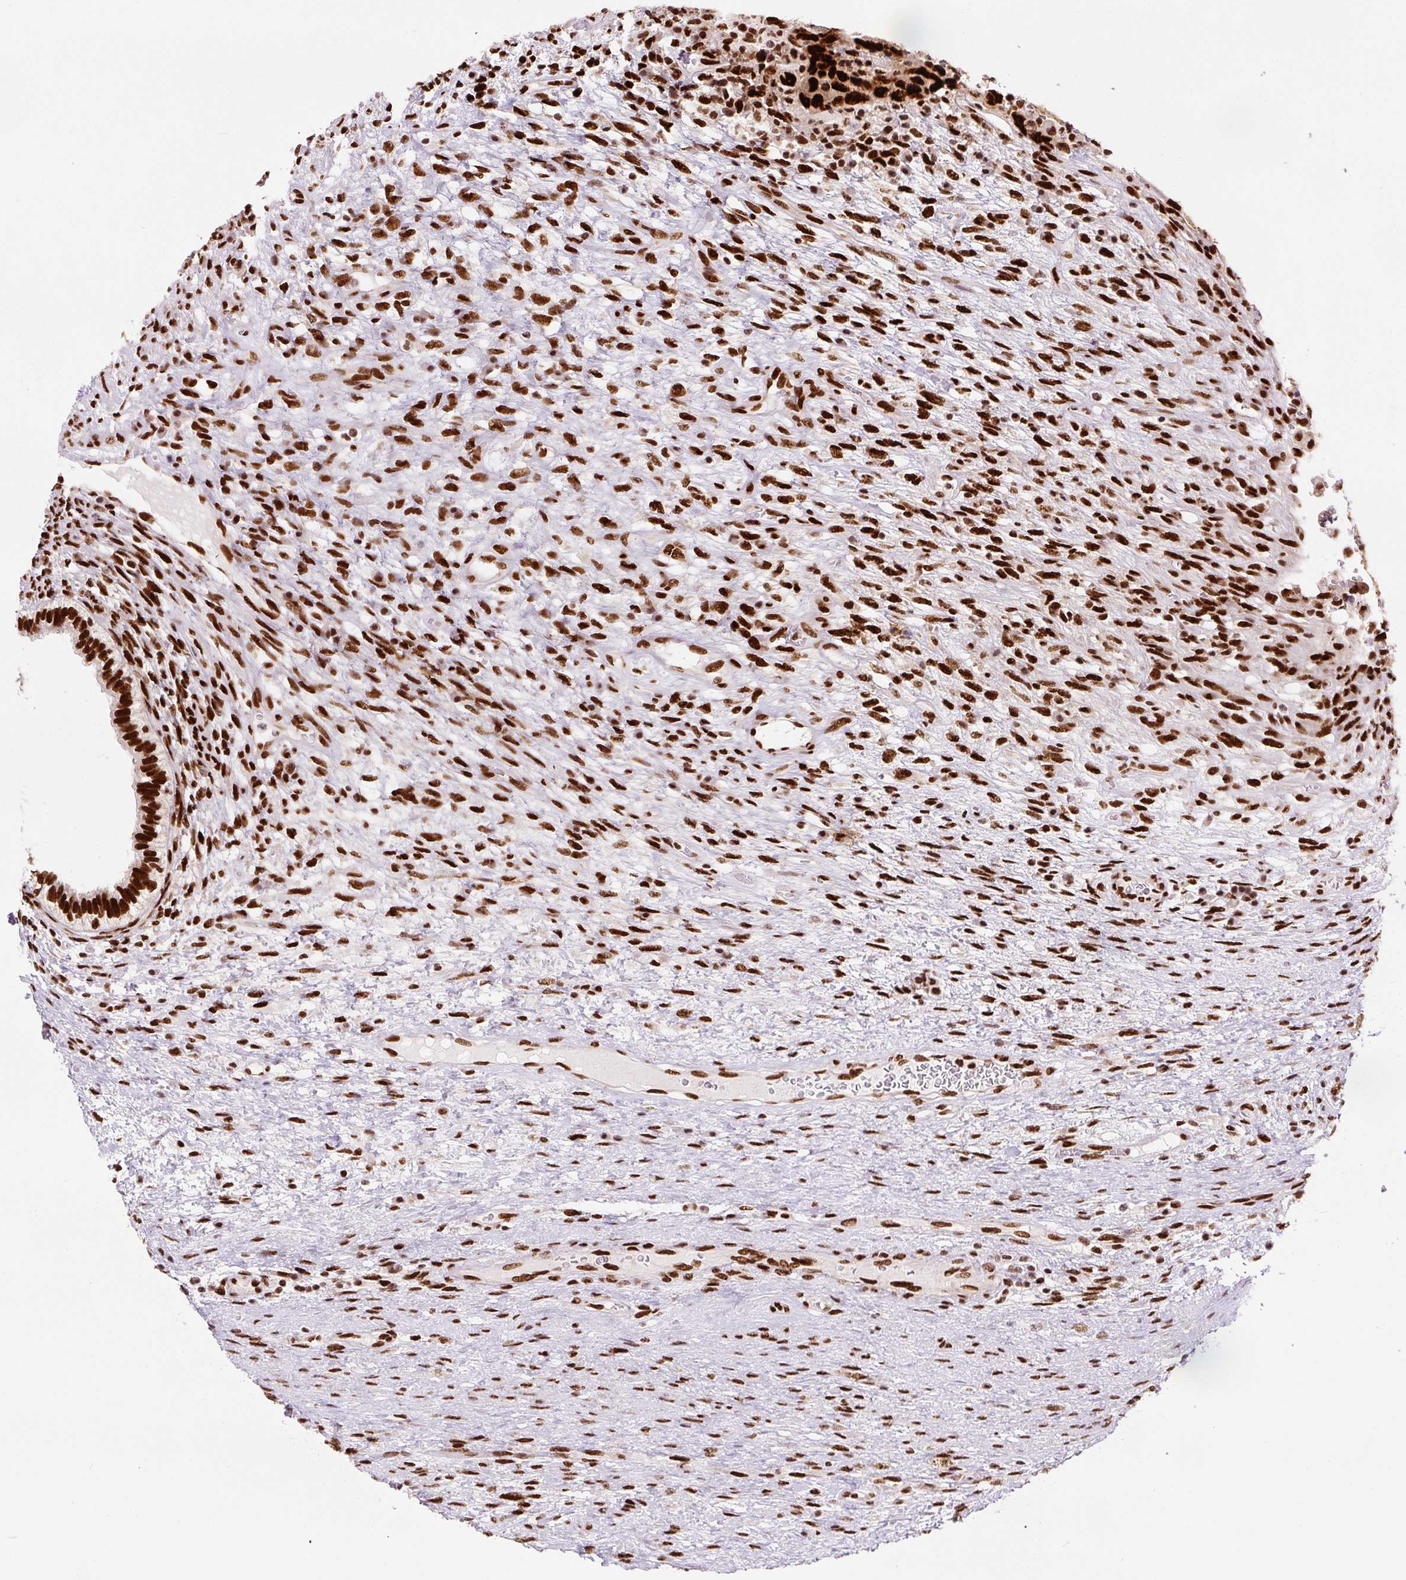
{"staining": {"intensity": "strong", "quantity": ">75%", "location": "nuclear"}, "tissue": "testis cancer", "cell_type": "Tumor cells", "image_type": "cancer", "snomed": [{"axis": "morphology", "description": "Carcinoma, Embryonal, NOS"}, {"axis": "topography", "description": "Testis"}], "caption": "Immunohistochemistry (IHC) (DAB) staining of testis cancer (embryonal carcinoma) exhibits strong nuclear protein expression in approximately >75% of tumor cells. Immunohistochemistry stains the protein of interest in brown and the nuclei are stained blue.", "gene": "FUS", "patient": {"sex": "male", "age": 26}}